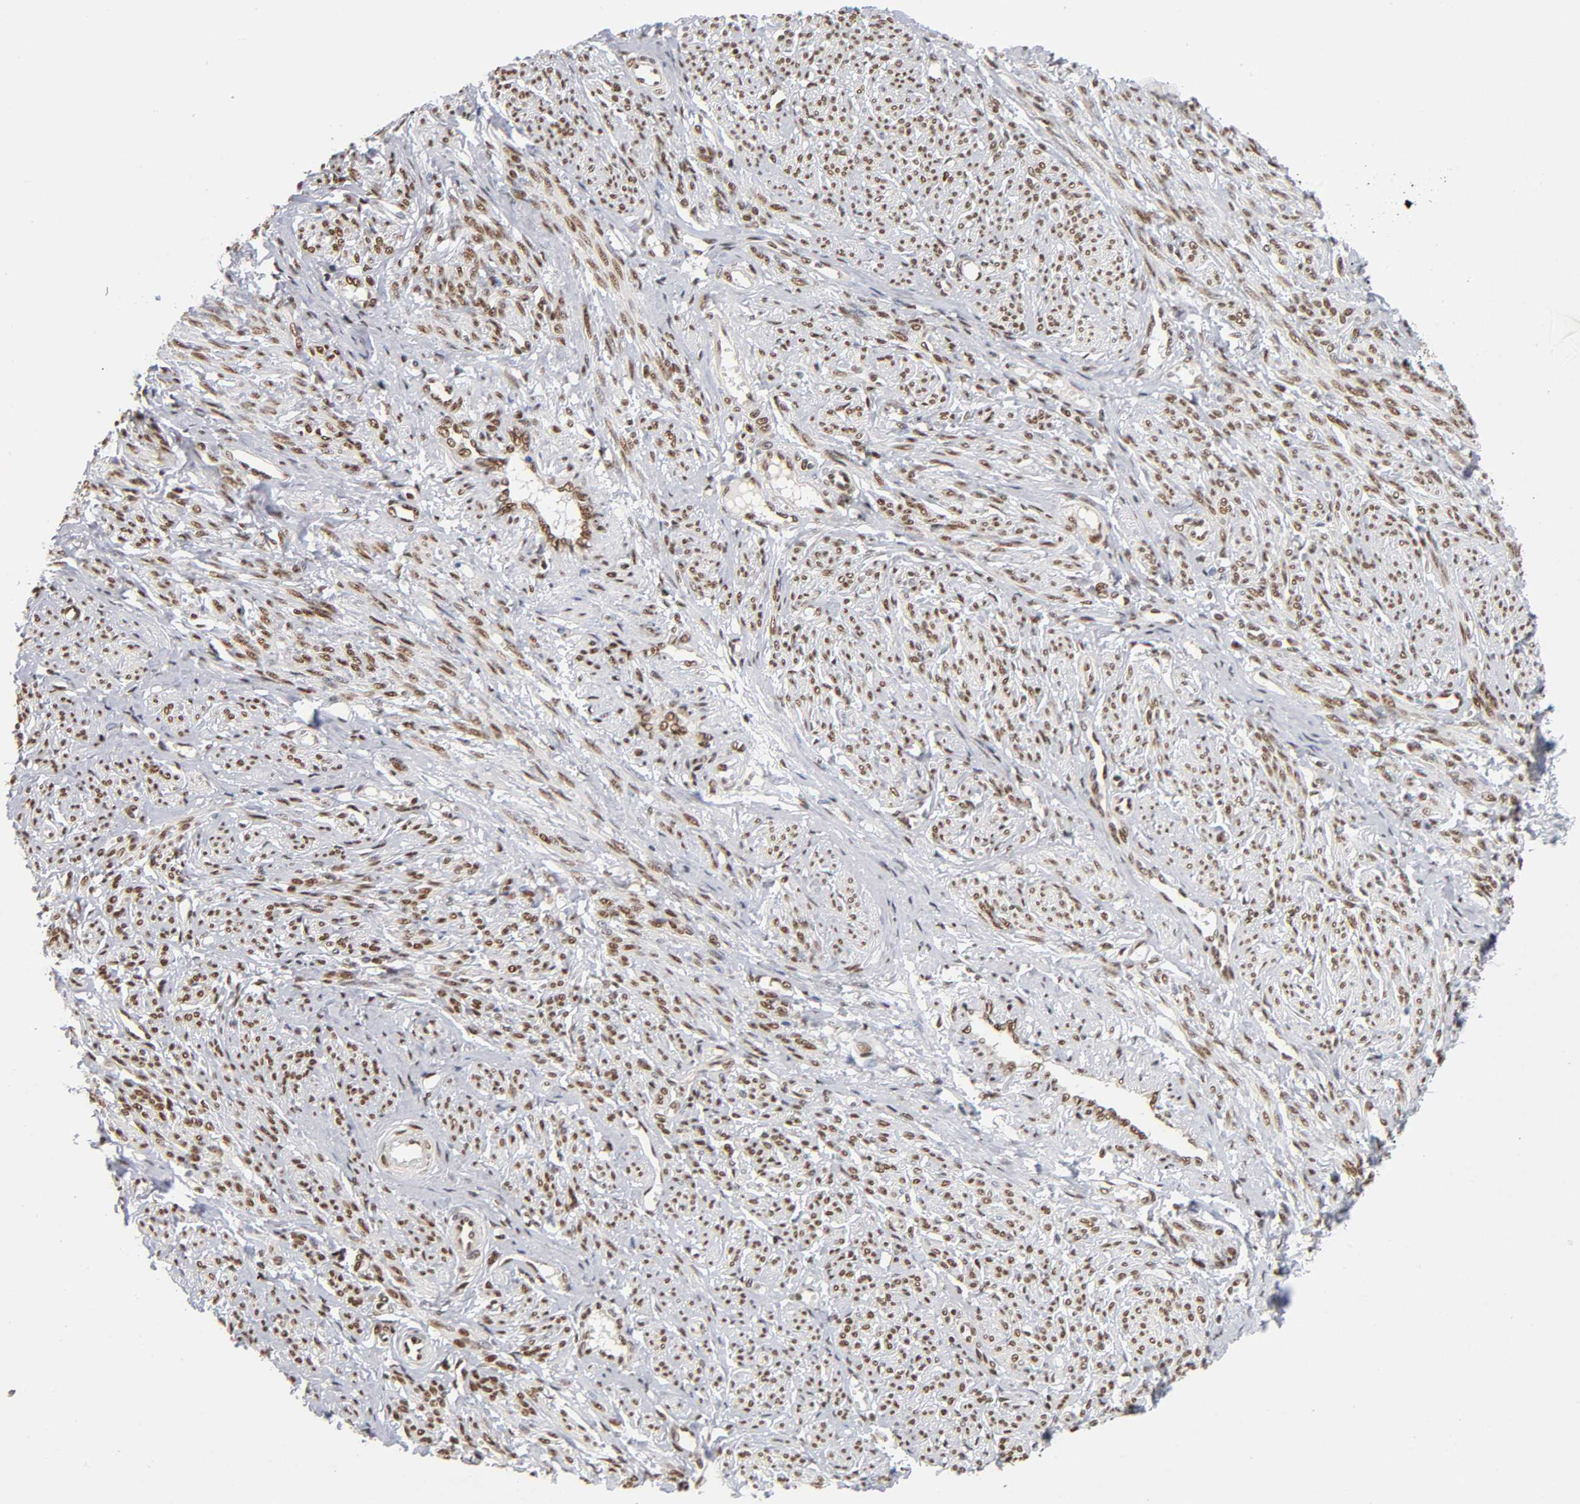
{"staining": {"intensity": "strong", "quantity": ">75%", "location": "nuclear"}, "tissue": "smooth muscle", "cell_type": "Smooth muscle cells", "image_type": "normal", "snomed": [{"axis": "morphology", "description": "Normal tissue, NOS"}, {"axis": "topography", "description": "Smooth muscle"}], "caption": "Protein staining of benign smooth muscle shows strong nuclear expression in approximately >75% of smooth muscle cells. The staining was performed using DAB to visualize the protein expression in brown, while the nuclei were stained in blue with hematoxylin (Magnification: 20x).", "gene": "ILKAP", "patient": {"sex": "female", "age": 65}}